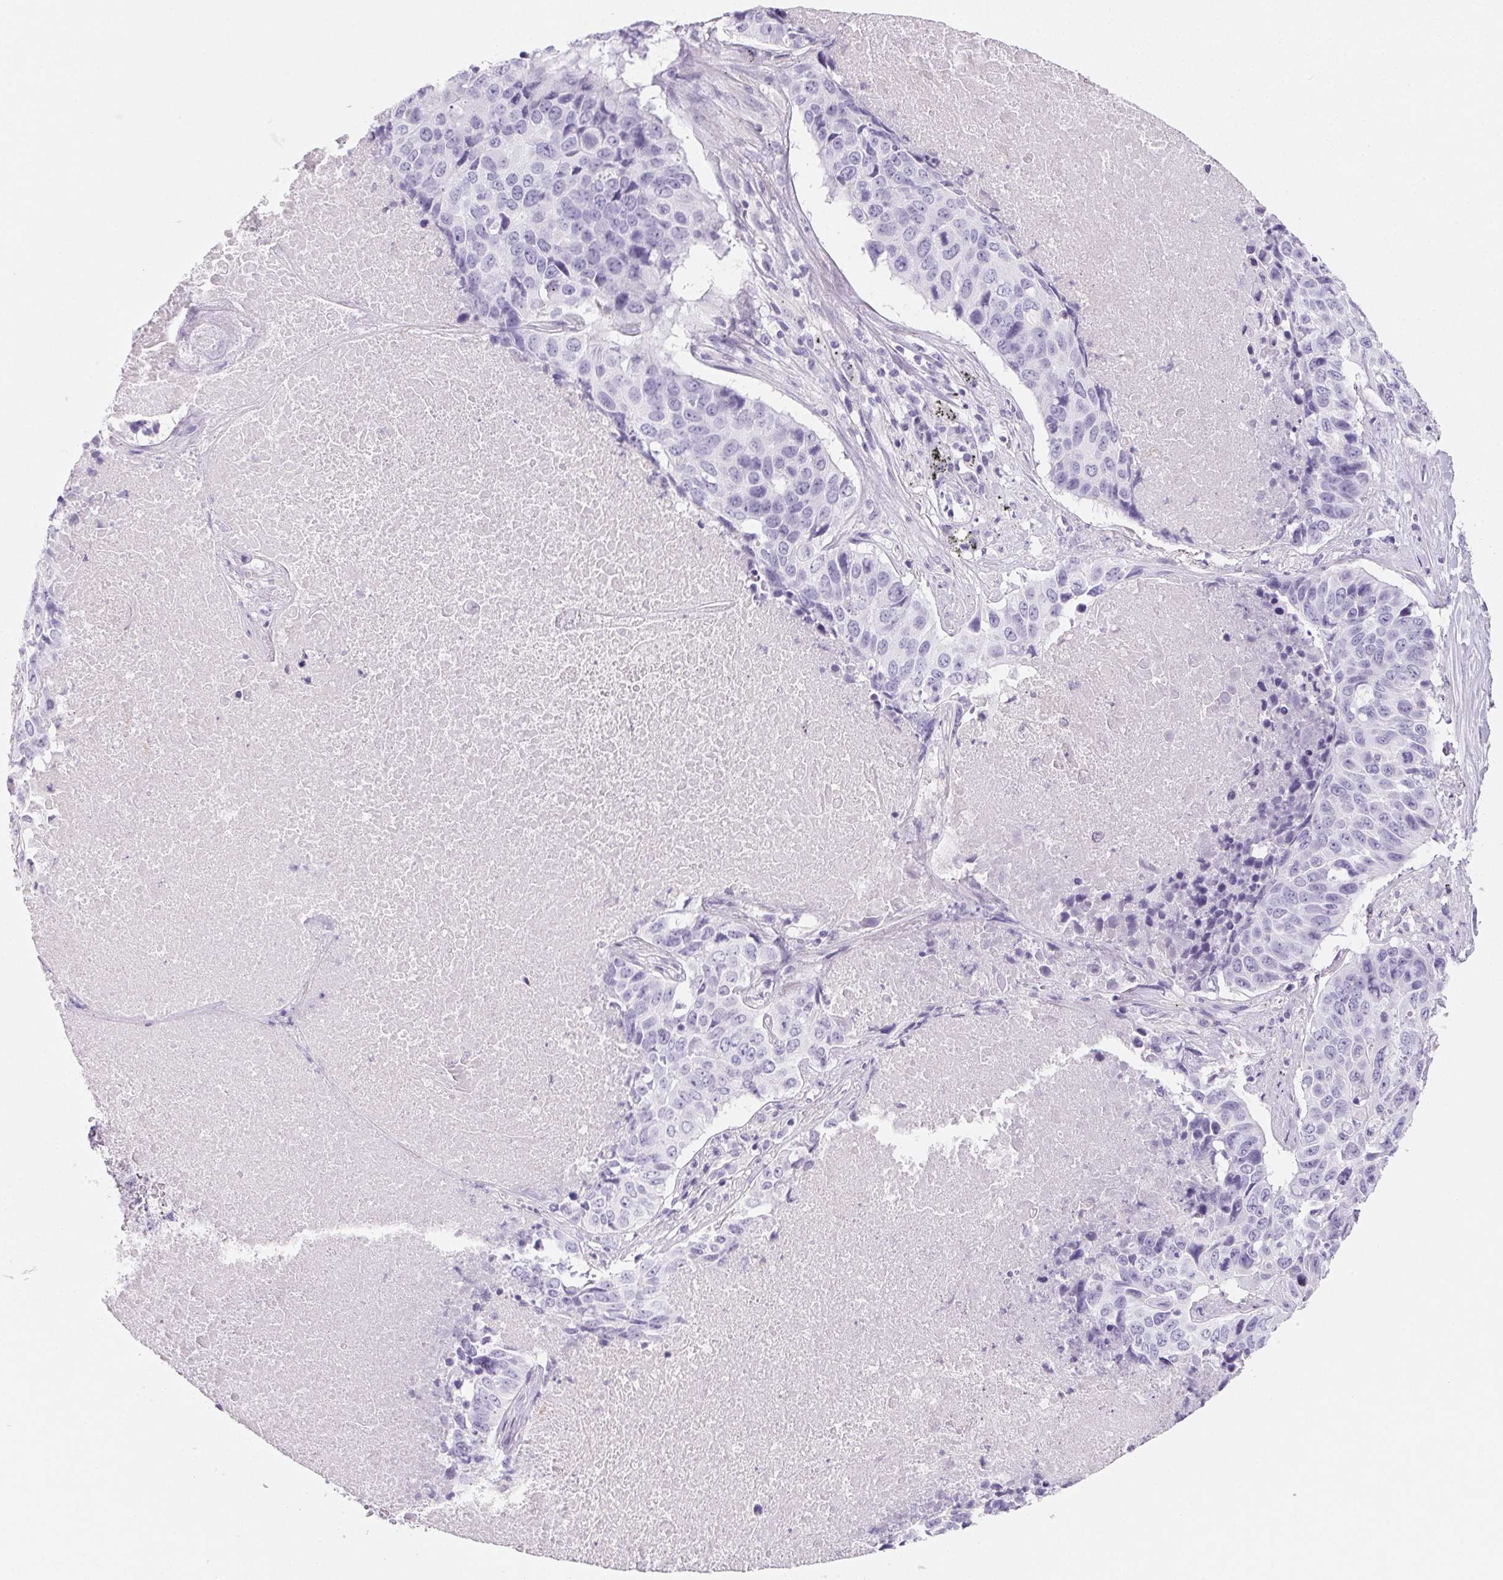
{"staining": {"intensity": "negative", "quantity": "none", "location": "none"}, "tissue": "lung cancer", "cell_type": "Tumor cells", "image_type": "cancer", "snomed": [{"axis": "morphology", "description": "Normal tissue, NOS"}, {"axis": "morphology", "description": "Squamous cell carcinoma, NOS"}, {"axis": "topography", "description": "Bronchus"}, {"axis": "topography", "description": "Lung"}], "caption": "Histopathology image shows no significant protein expression in tumor cells of lung cancer (squamous cell carcinoma).", "gene": "PRSS3", "patient": {"sex": "male", "age": 64}}